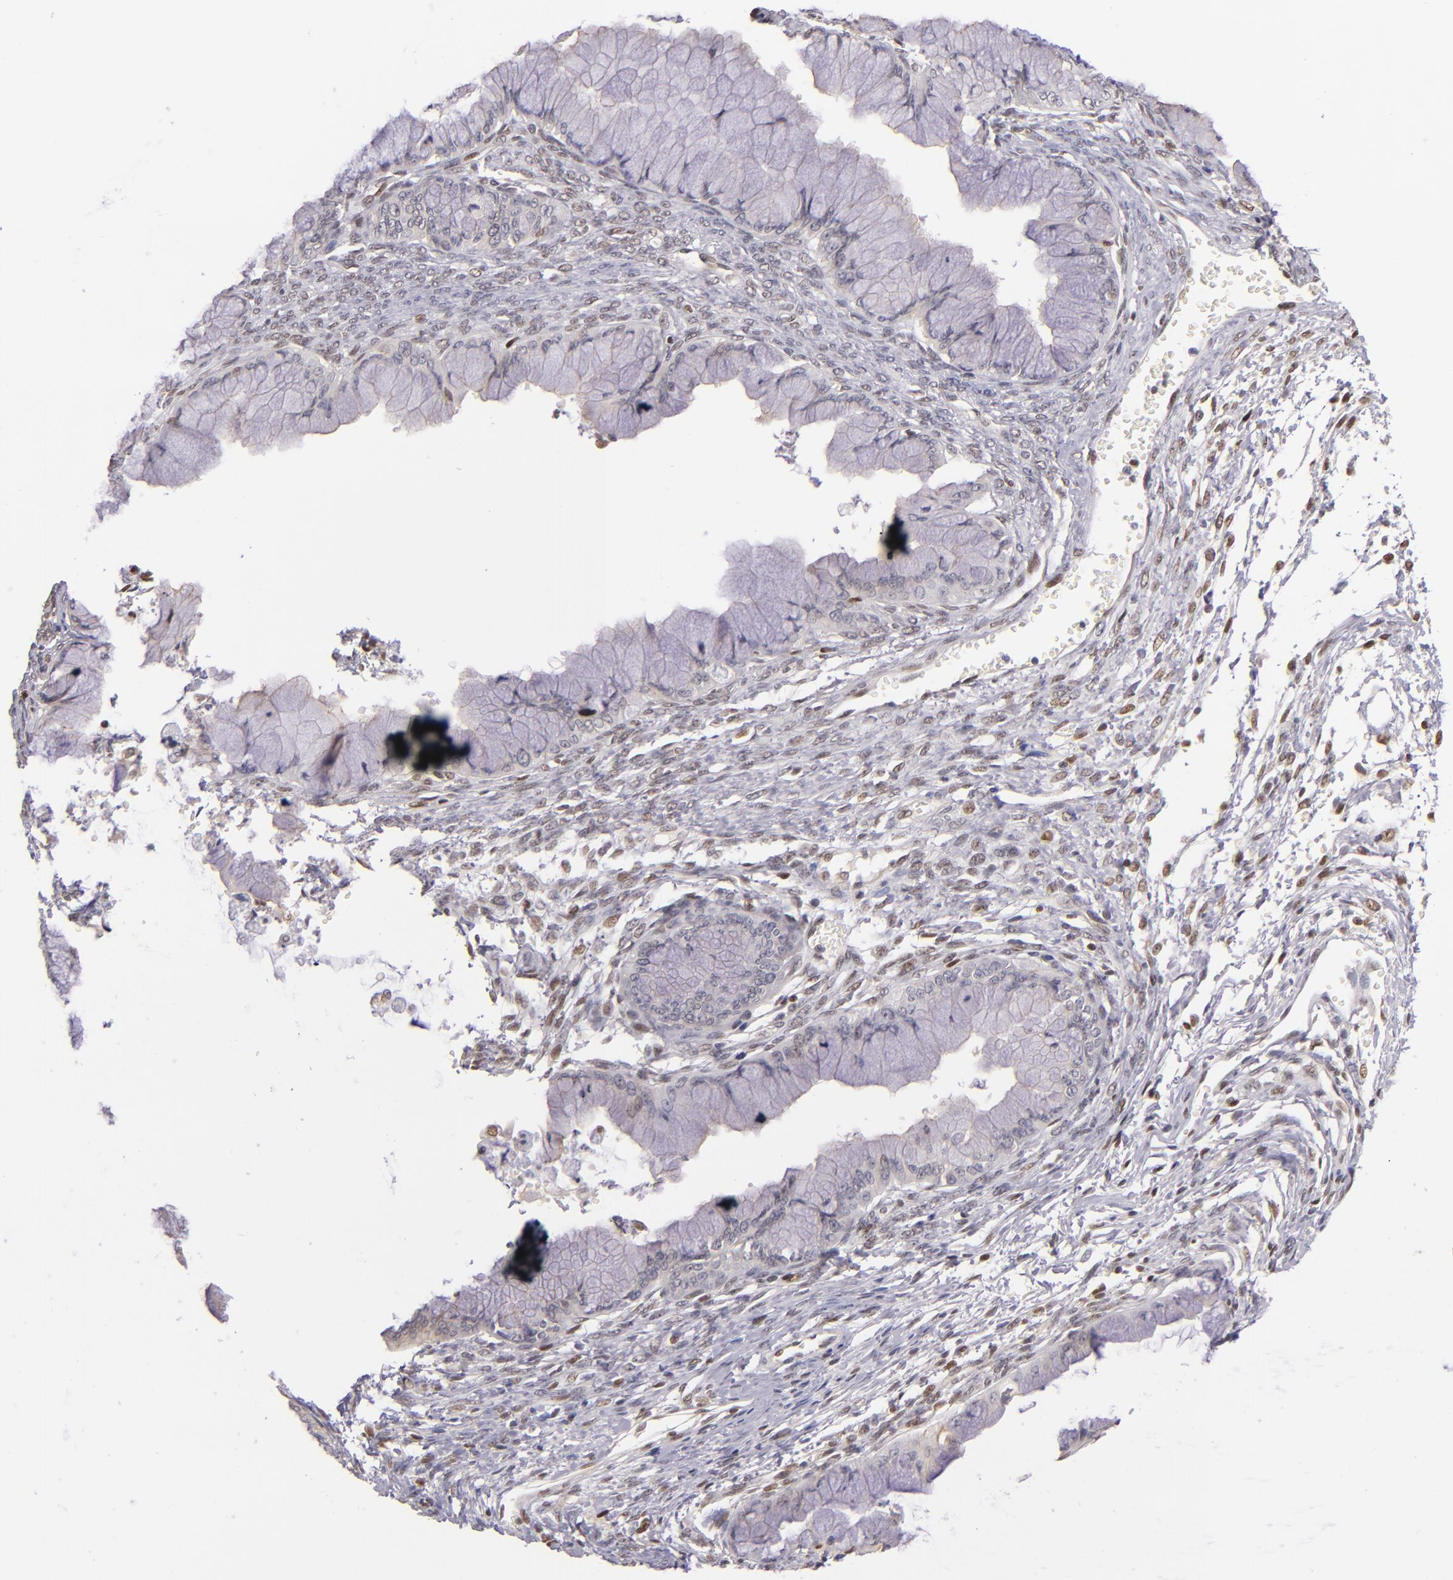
{"staining": {"intensity": "weak", "quantity": "<25%", "location": "nuclear"}, "tissue": "ovarian cancer", "cell_type": "Tumor cells", "image_type": "cancer", "snomed": [{"axis": "morphology", "description": "Cystadenocarcinoma, mucinous, NOS"}, {"axis": "topography", "description": "Ovary"}], "caption": "A high-resolution photomicrograph shows IHC staining of ovarian mucinous cystadenocarcinoma, which displays no significant staining in tumor cells.", "gene": "NCOR2", "patient": {"sex": "female", "age": 63}}